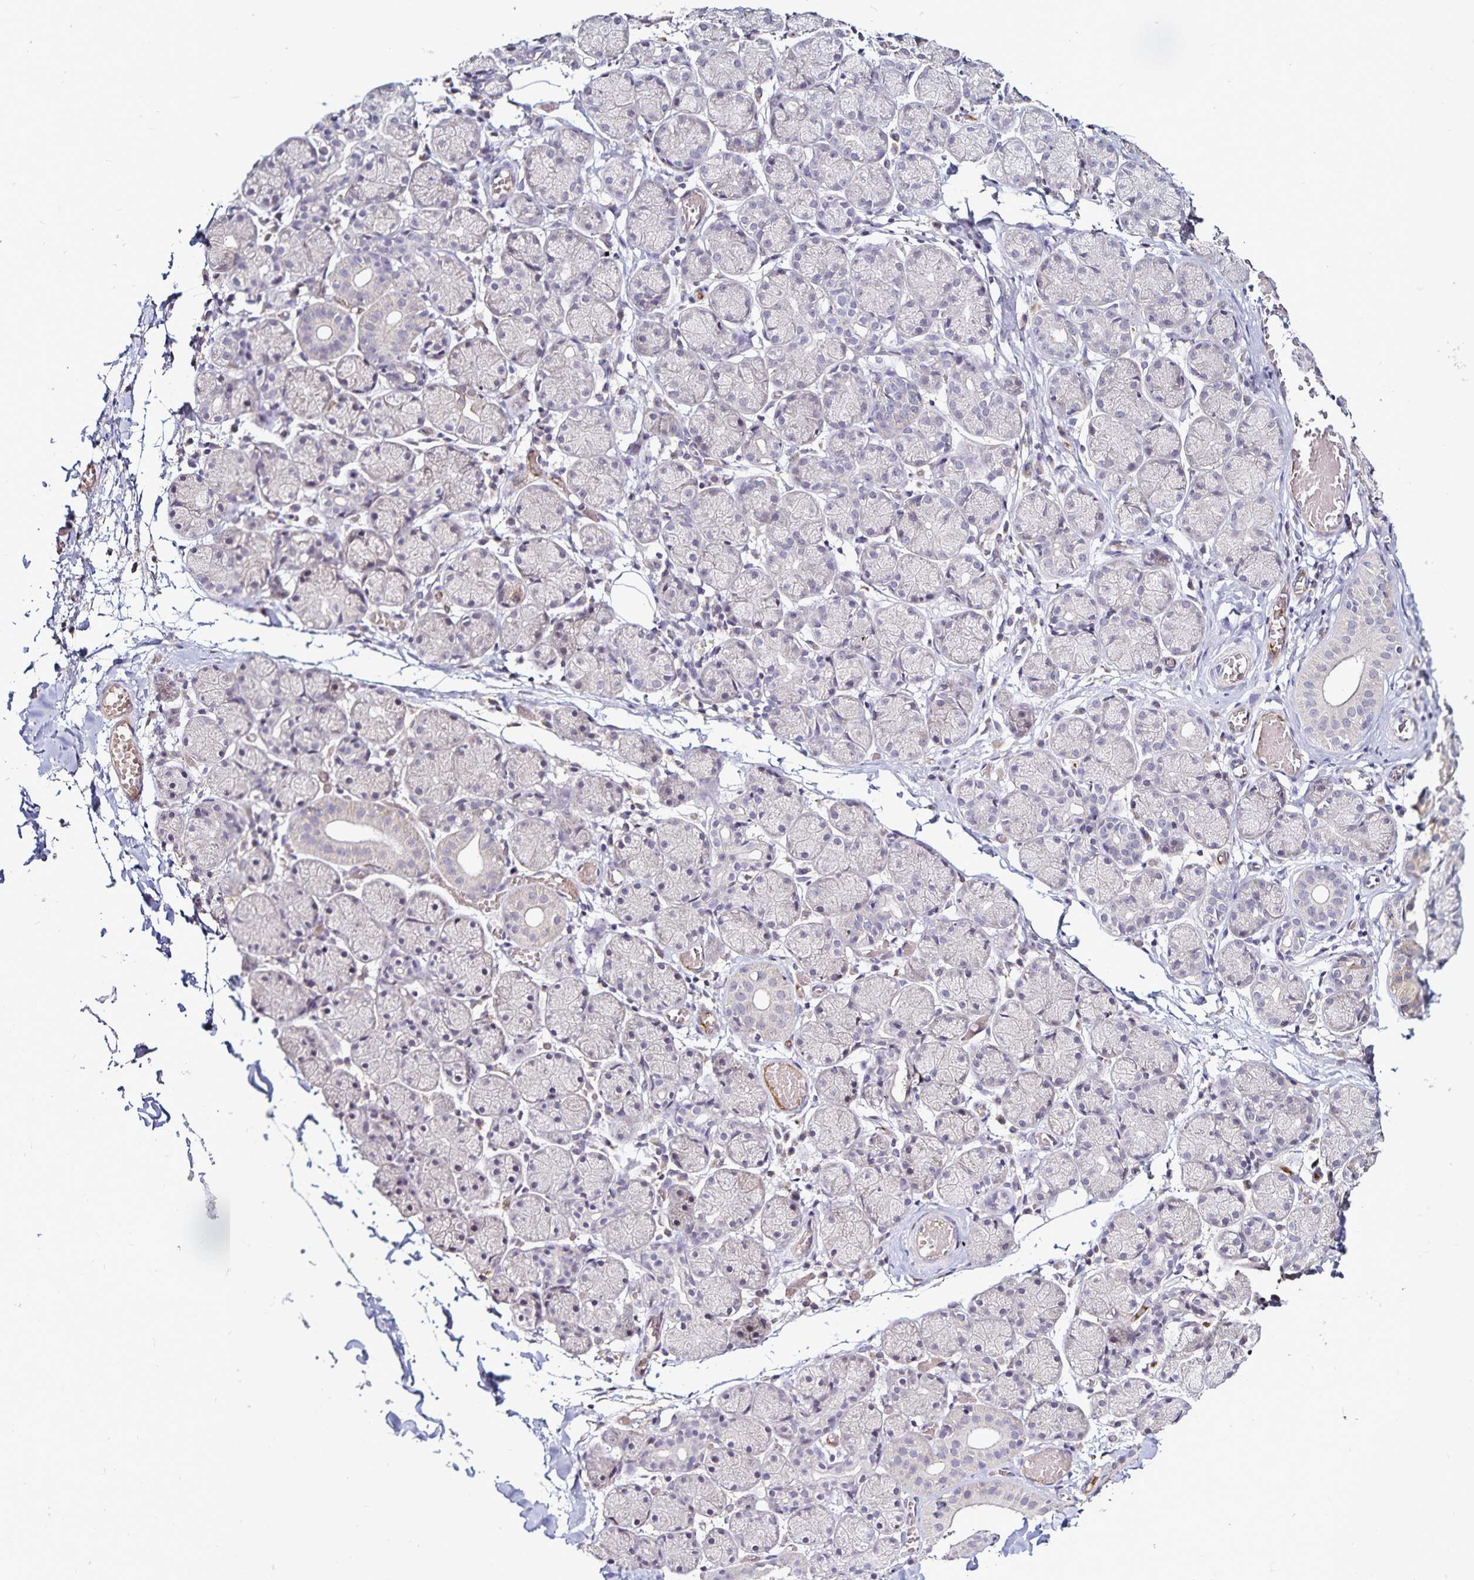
{"staining": {"intensity": "negative", "quantity": "none", "location": "none"}, "tissue": "salivary gland", "cell_type": "Glandular cells", "image_type": "normal", "snomed": [{"axis": "morphology", "description": "Normal tissue, NOS"}, {"axis": "topography", "description": "Salivary gland"}], "caption": "Immunohistochemistry (IHC) of normal salivary gland demonstrates no expression in glandular cells.", "gene": "ACSL5", "patient": {"sex": "female", "age": 24}}